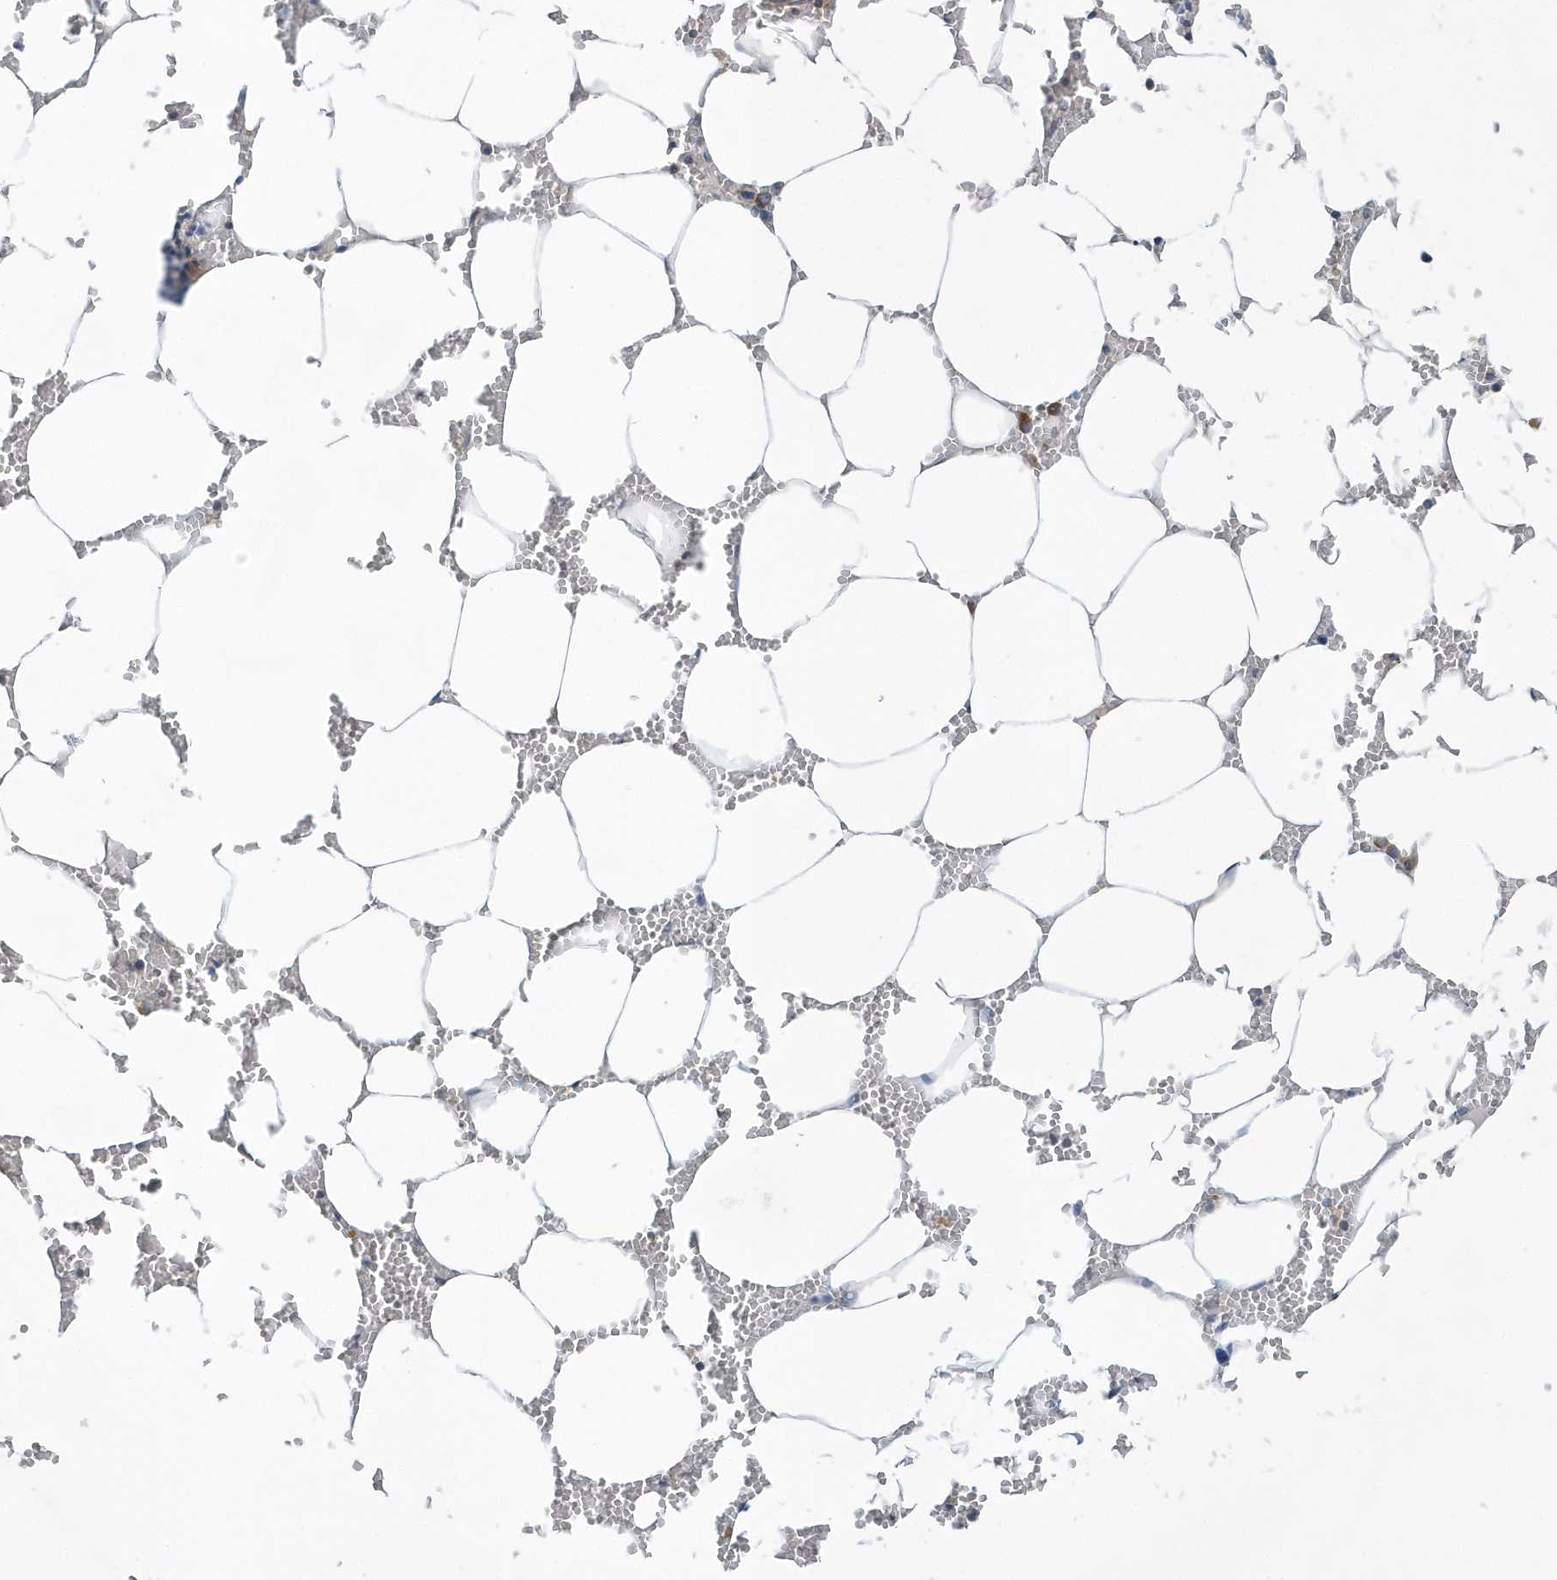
{"staining": {"intensity": "moderate", "quantity": "<25%", "location": "cytoplasmic/membranous"}, "tissue": "bone marrow", "cell_type": "Hematopoietic cells", "image_type": "normal", "snomed": [{"axis": "morphology", "description": "Normal tissue, NOS"}, {"axis": "topography", "description": "Bone marrow"}], "caption": "A high-resolution photomicrograph shows immunohistochemistry (IHC) staining of unremarkable bone marrow, which reveals moderate cytoplasmic/membranous expression in about <25% of hematopoietic cells.", "gene": "SPATA5", "patient": {"sex": "male", "age": 70}}